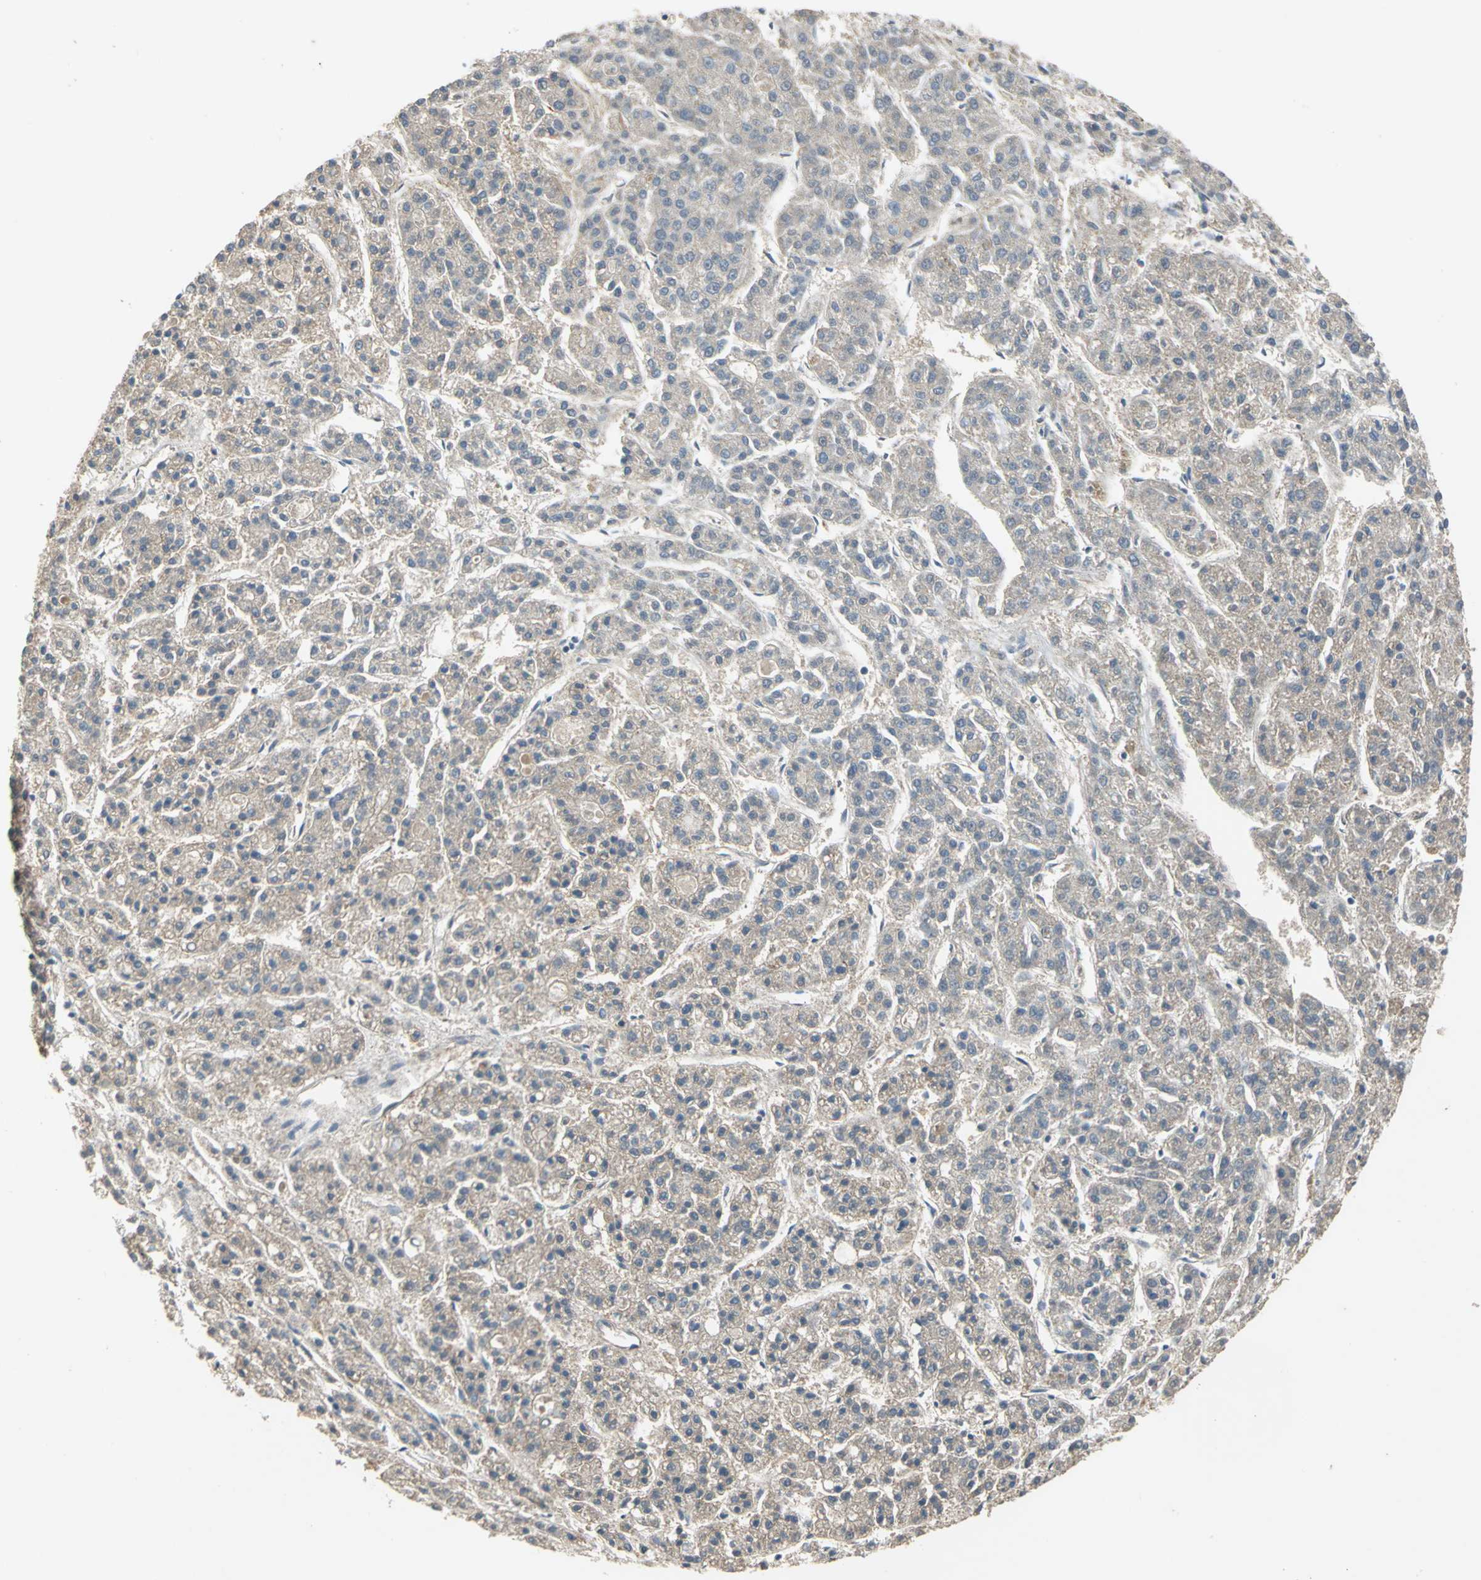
{"staining": {"intensity": "weak", "quantity": "<25%", "location": "cytoplasmic/membranous"}, "tissue": "liver cancer", "cell_type": "Tumor cells", "image_type": "cancer", "snomed": [{"axis": "morphology", "description": "Carcinoma, Hepatocellular, NOS"}, {"axis": "topography", "description": "Liver"}], "caption": "The histopathology image reveals no staining of tumor cells in liver hepatocellular carcinoma.", "gene": "EMCN", "patient": {"sex": "male", "age": 70}}